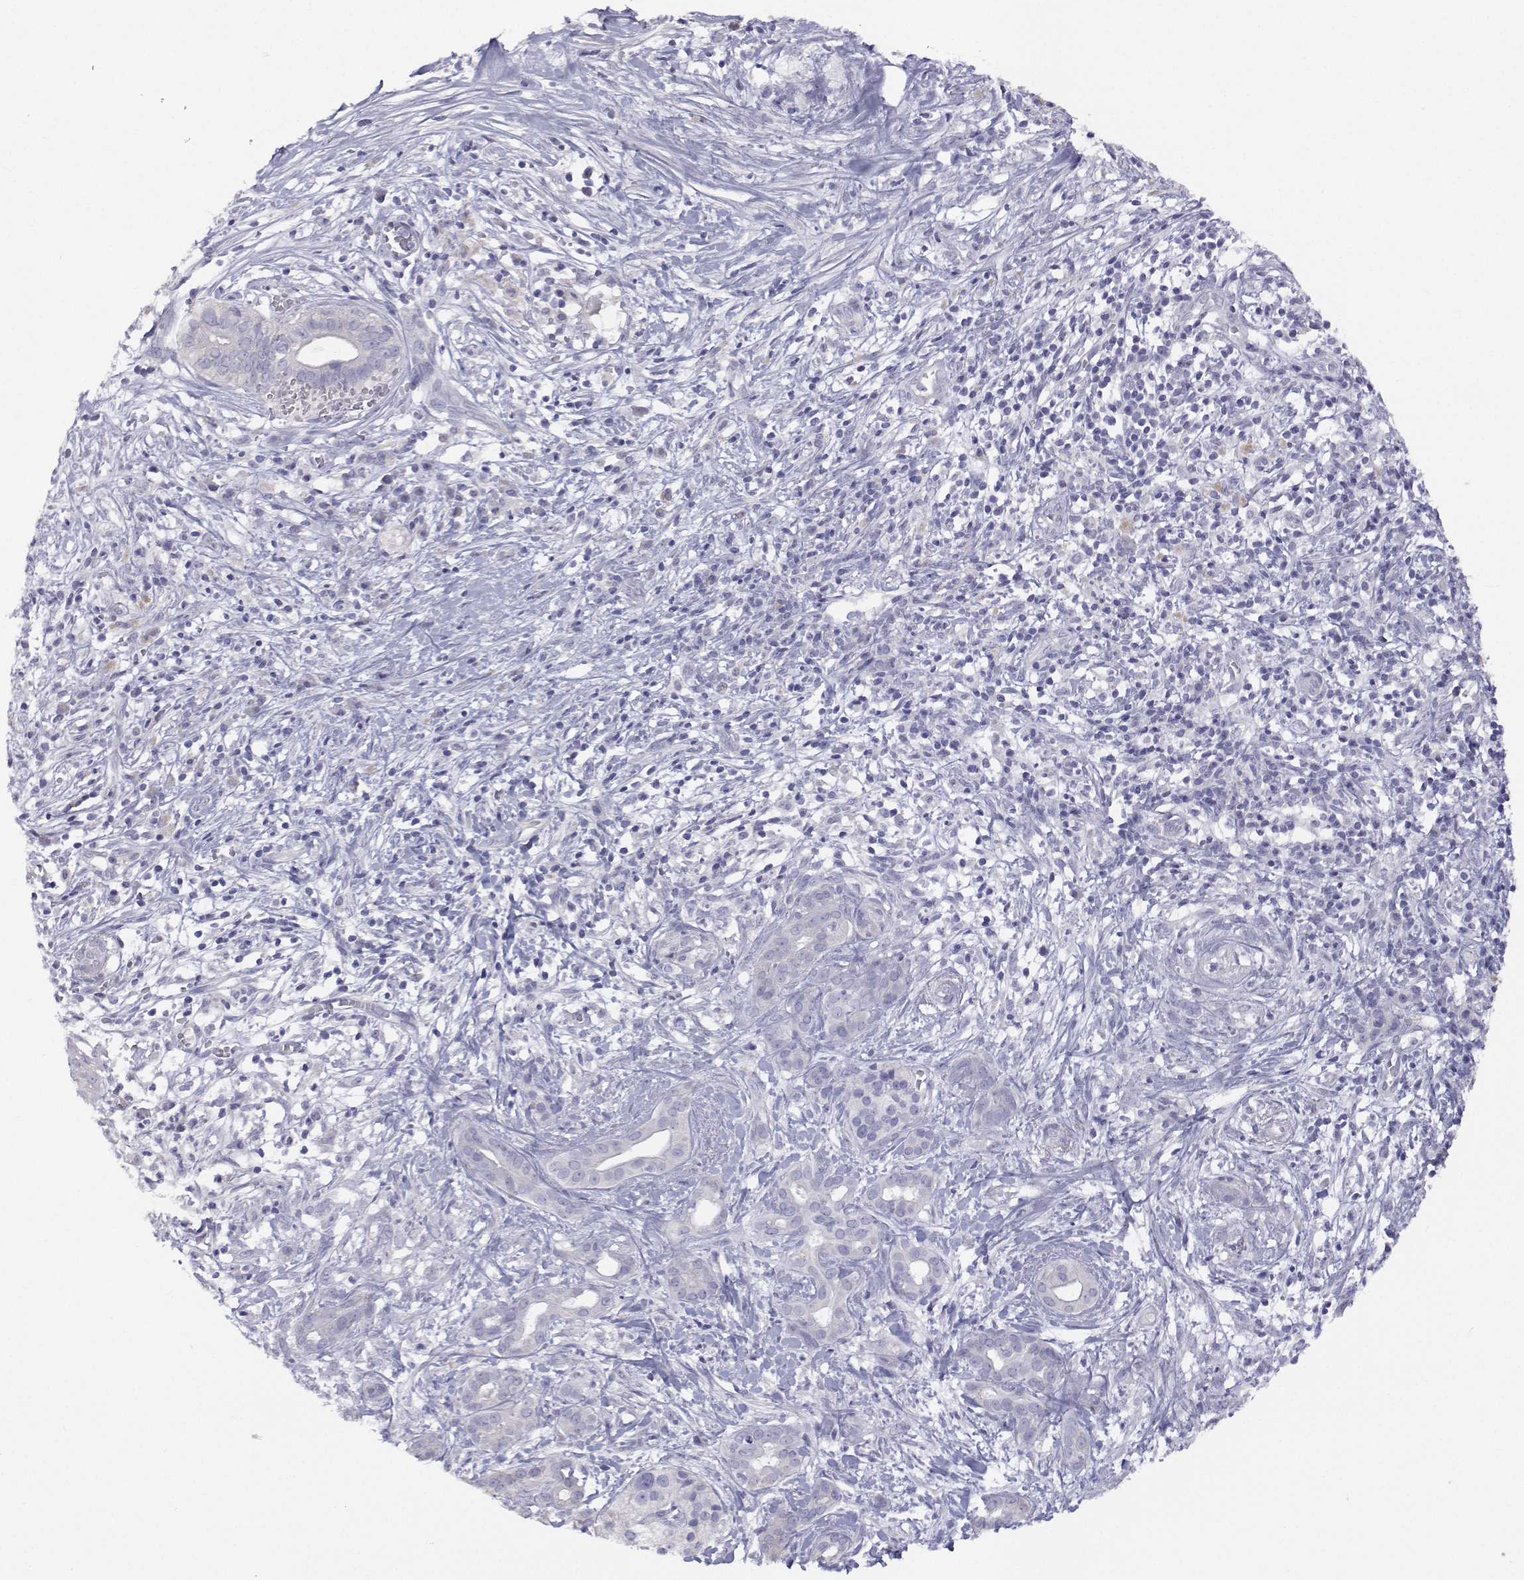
{"staining": {"intensity": "negative", "quantity": "none", "location": "none"}, "tissue": "pancreatic cancer", "cell_type": "Tumor cells", "image_type": "cancer", "snomed": [{"axis": "morphology", "description": "Adenocarcinoma, NOS"}, {"axis": "topography", "description": "Pancreas"}], "caption": "Immunohistochemical staining of adenocarcinoma (pancreatic) shows no significant expression in tumor cells.", "gene": "ANKRD65", "patient": {"sex": "male", "age": 61}}